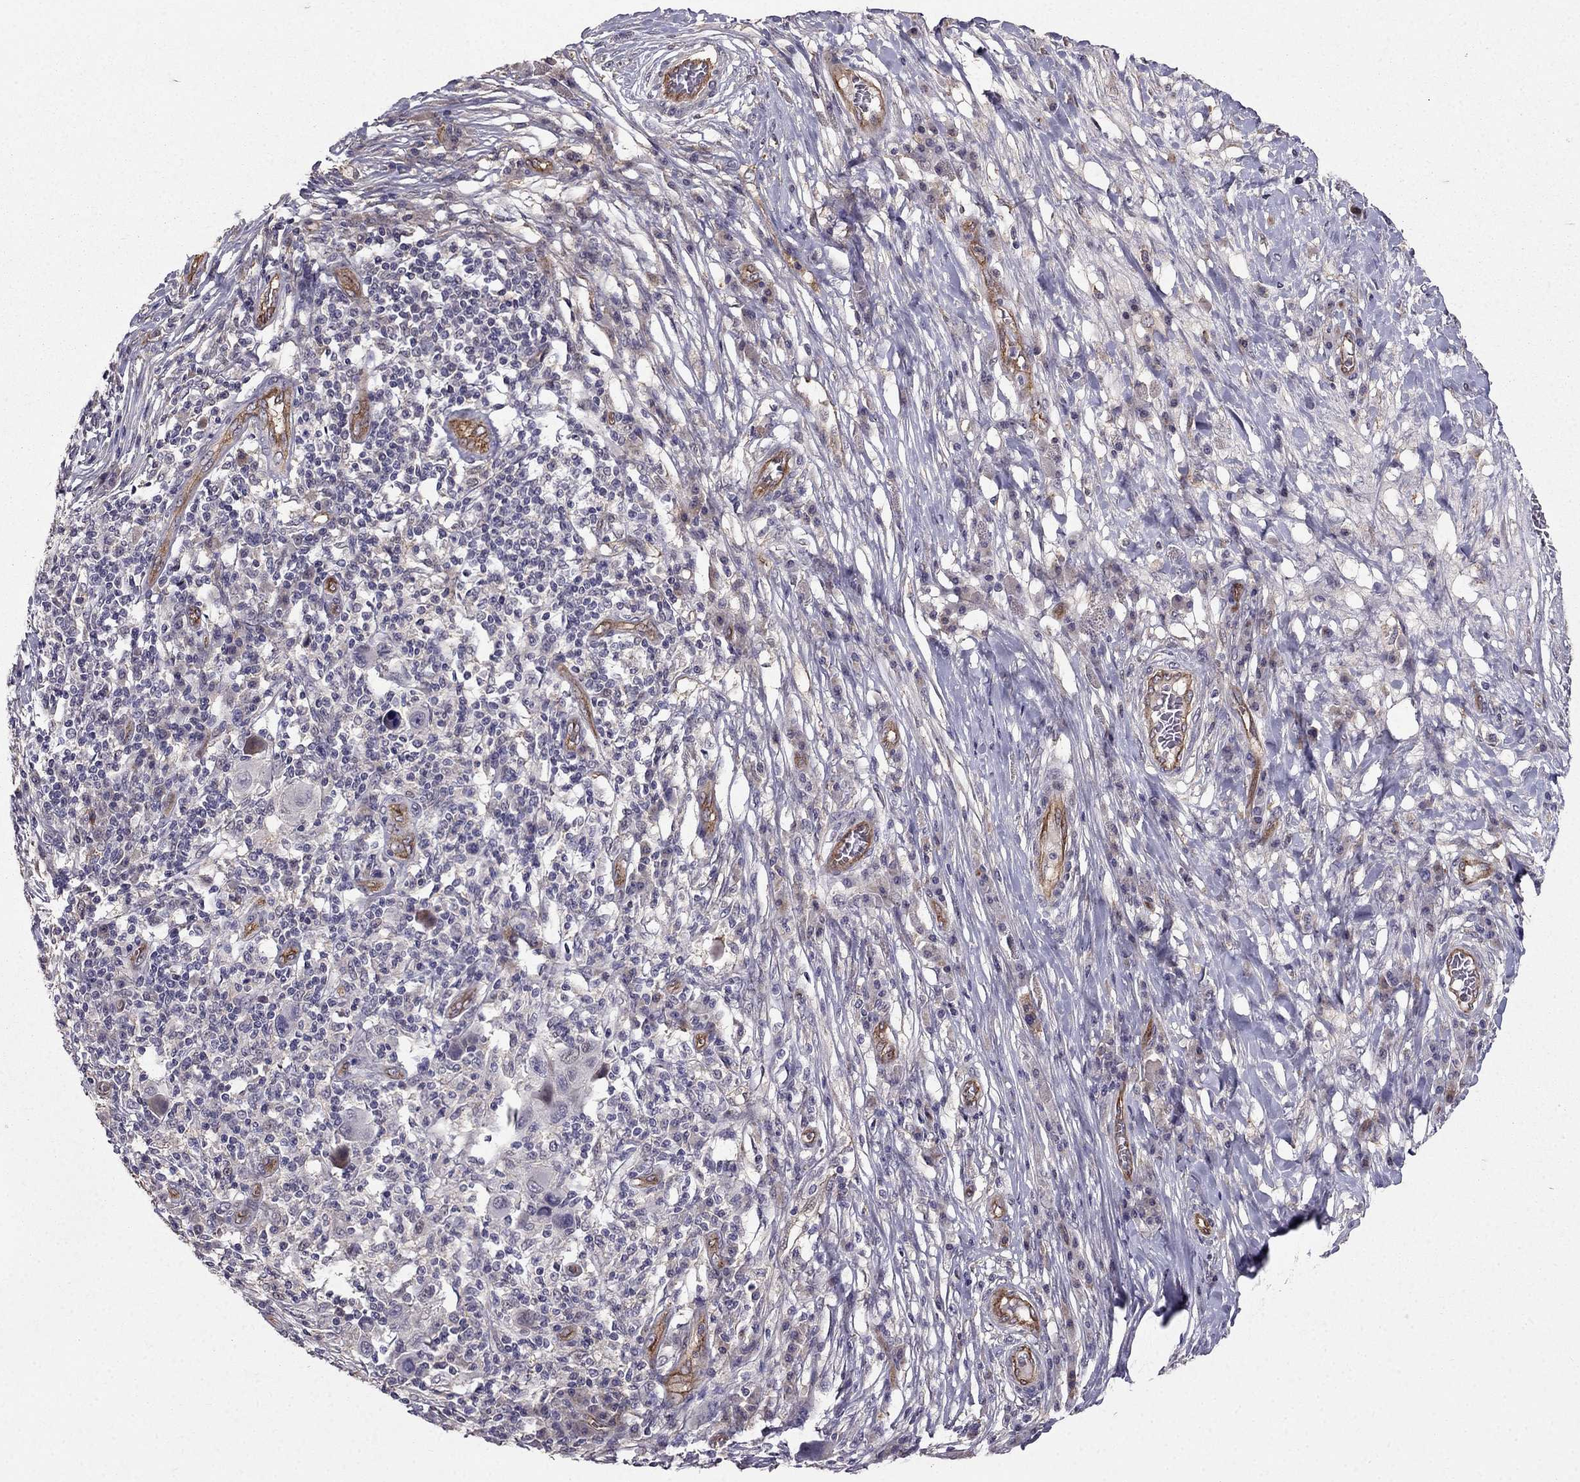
{"staining": {"intensity": "negative", "quantity": "none", "location": "none"}, "tissue": "melanoma", "cell_type": "Tumor cells", "image_type": "cancer", "snomed": [{"axis": "morphology", "description": "Malignant melanoma, NOS"}, {"axis": "topography", "description": "Skin"}], "caption": "Protein analysis of melanoma shows no significant positivity in tumor cells. The staining is performed using DAB (3,3'-diaminobenzidine) brown chromogen with nuclei counter-stained in using hematoxylin.", "gene": "RASIP1", "patient": {"sex": "male", "age": 53}}